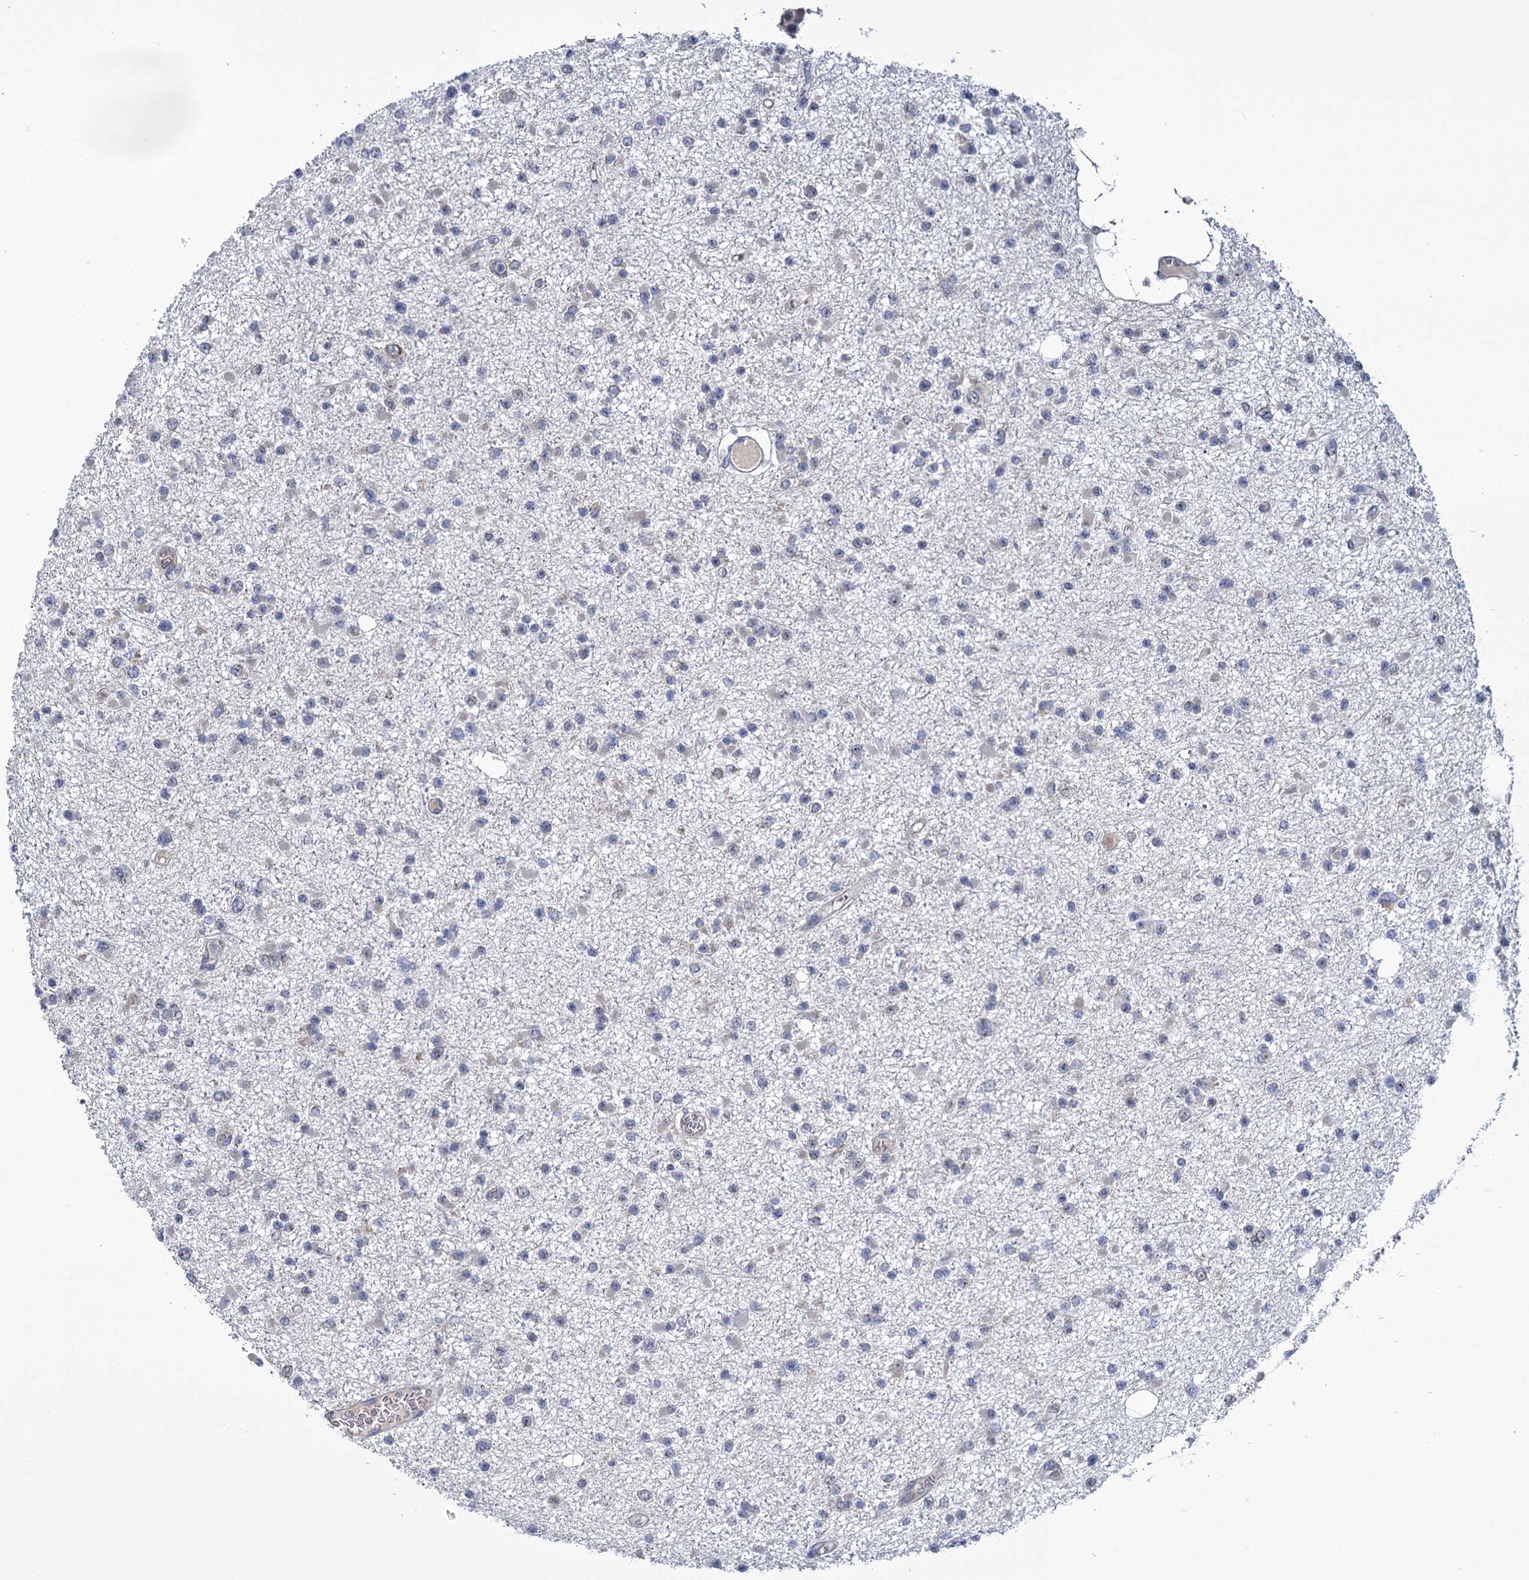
{"staining": {"intensity": "negative", "quantity": "none", "location": "none"}, "tissue": "glioma", "cell_type": "Tumor cells", "image_type": "cancer", "snomed": [{"axis": "morphology", "description": "Glioma, malignant, Low grade"}, {"axis": "topography", "description": "Brain"}], "caption": "Immunohistochemical staining of human malignant glioma (low-grade) reveals no significant expression in tumor cells.", "gene": "GSTM2", "patient": {"sex": "female", "age": 22}}